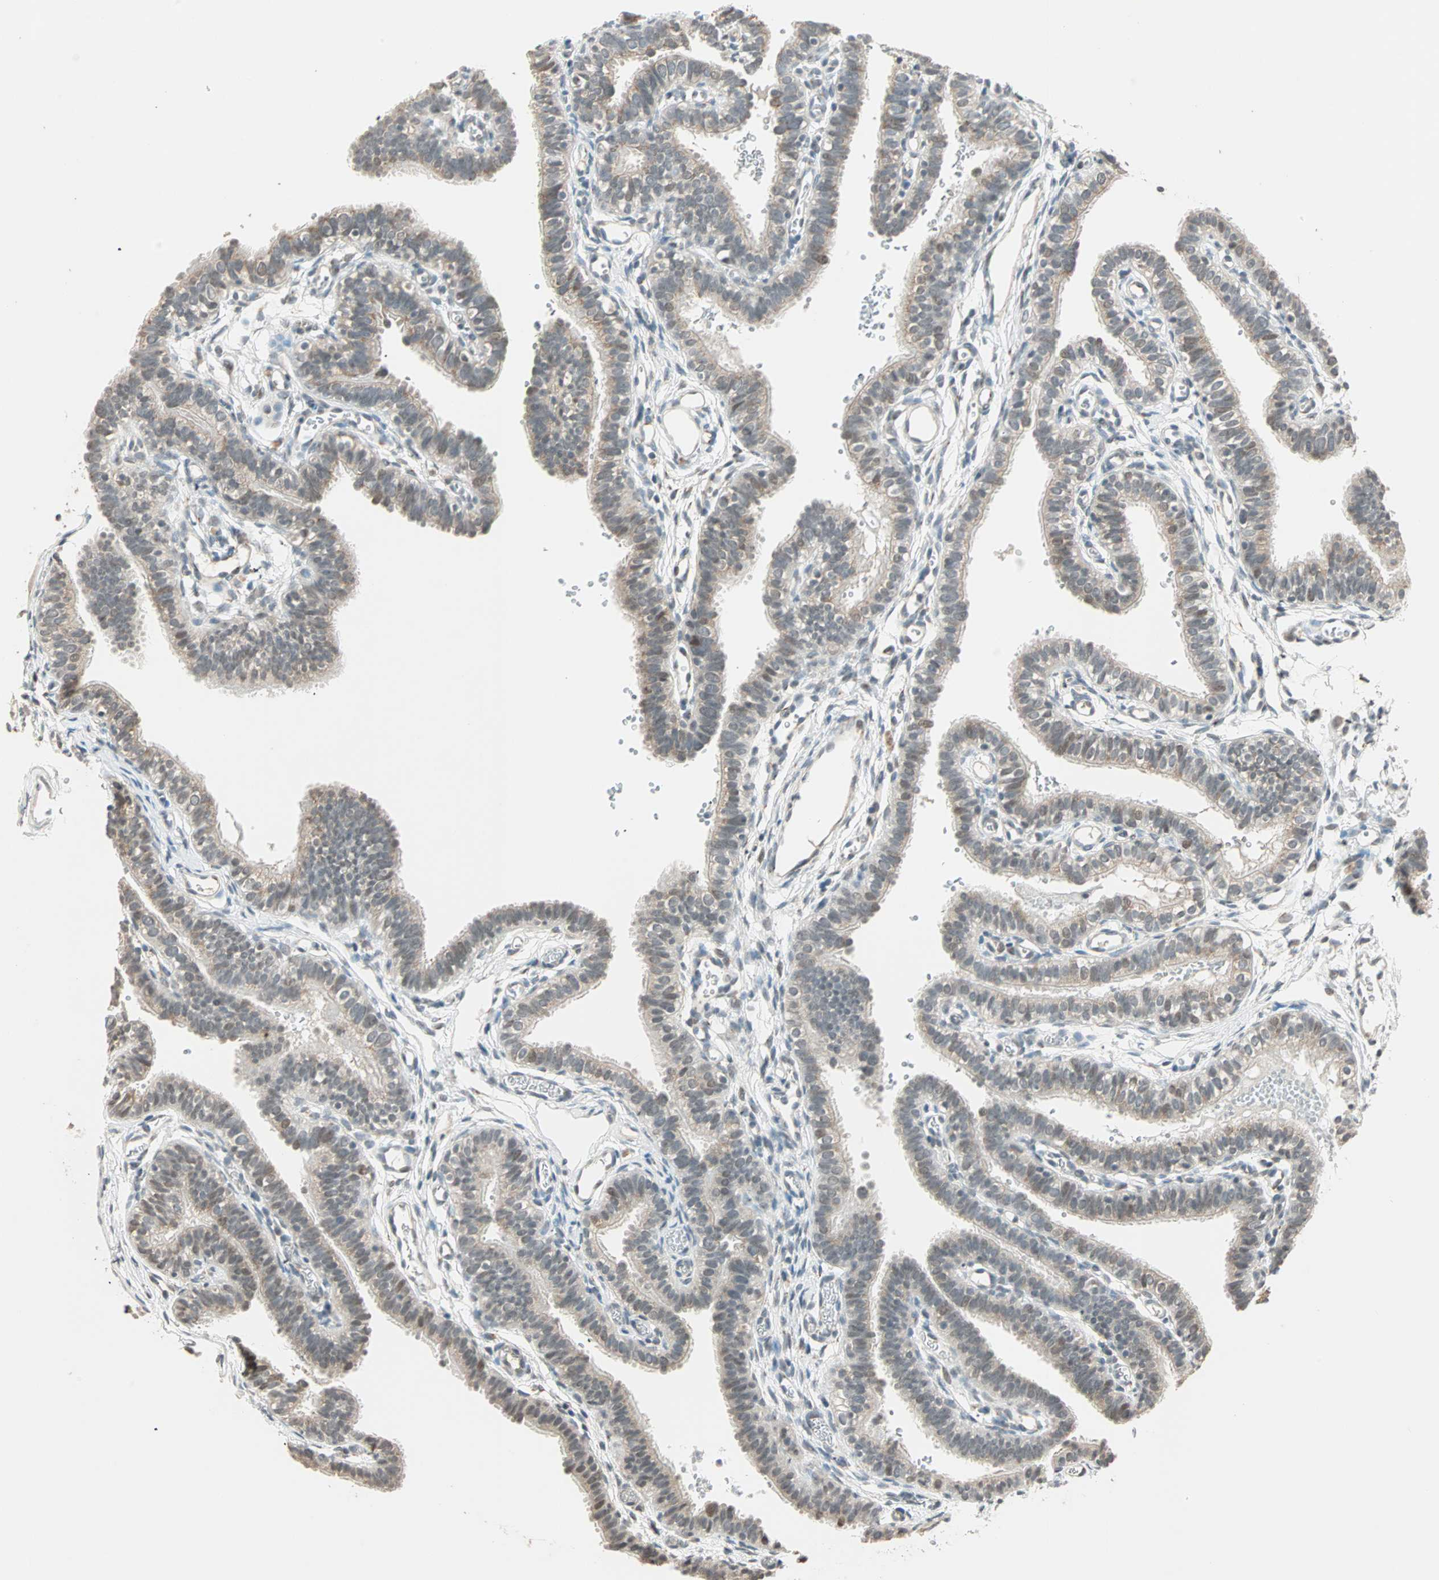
{"staining": {"intensity": "weak", "quantity": "25%-75%", "location": "cytoplasmic/membranous,nuclear"}, "tissue": "fallopian tube", "cell_type": "Glandular cells", "image_type": "normal", "snomed": [{"axis": "morphology", "description": "Normal tissue, NOS"}, {"axis": "topography", "description": "Fallopian tube"}, {"axis": "topography", "description": "Placenta"}], "caption": "A brown stain highlights weak cytoplasmic/membranous,nuclear staining of a protein in glandular cells of benign fallopian tube. The staining was performed using DAB, with brown indicating positive protein expression. Nuclei are stained blue with hematoxylin.", "gene": "PRDM2", "patient": {"sex": "female", "age": 34}}